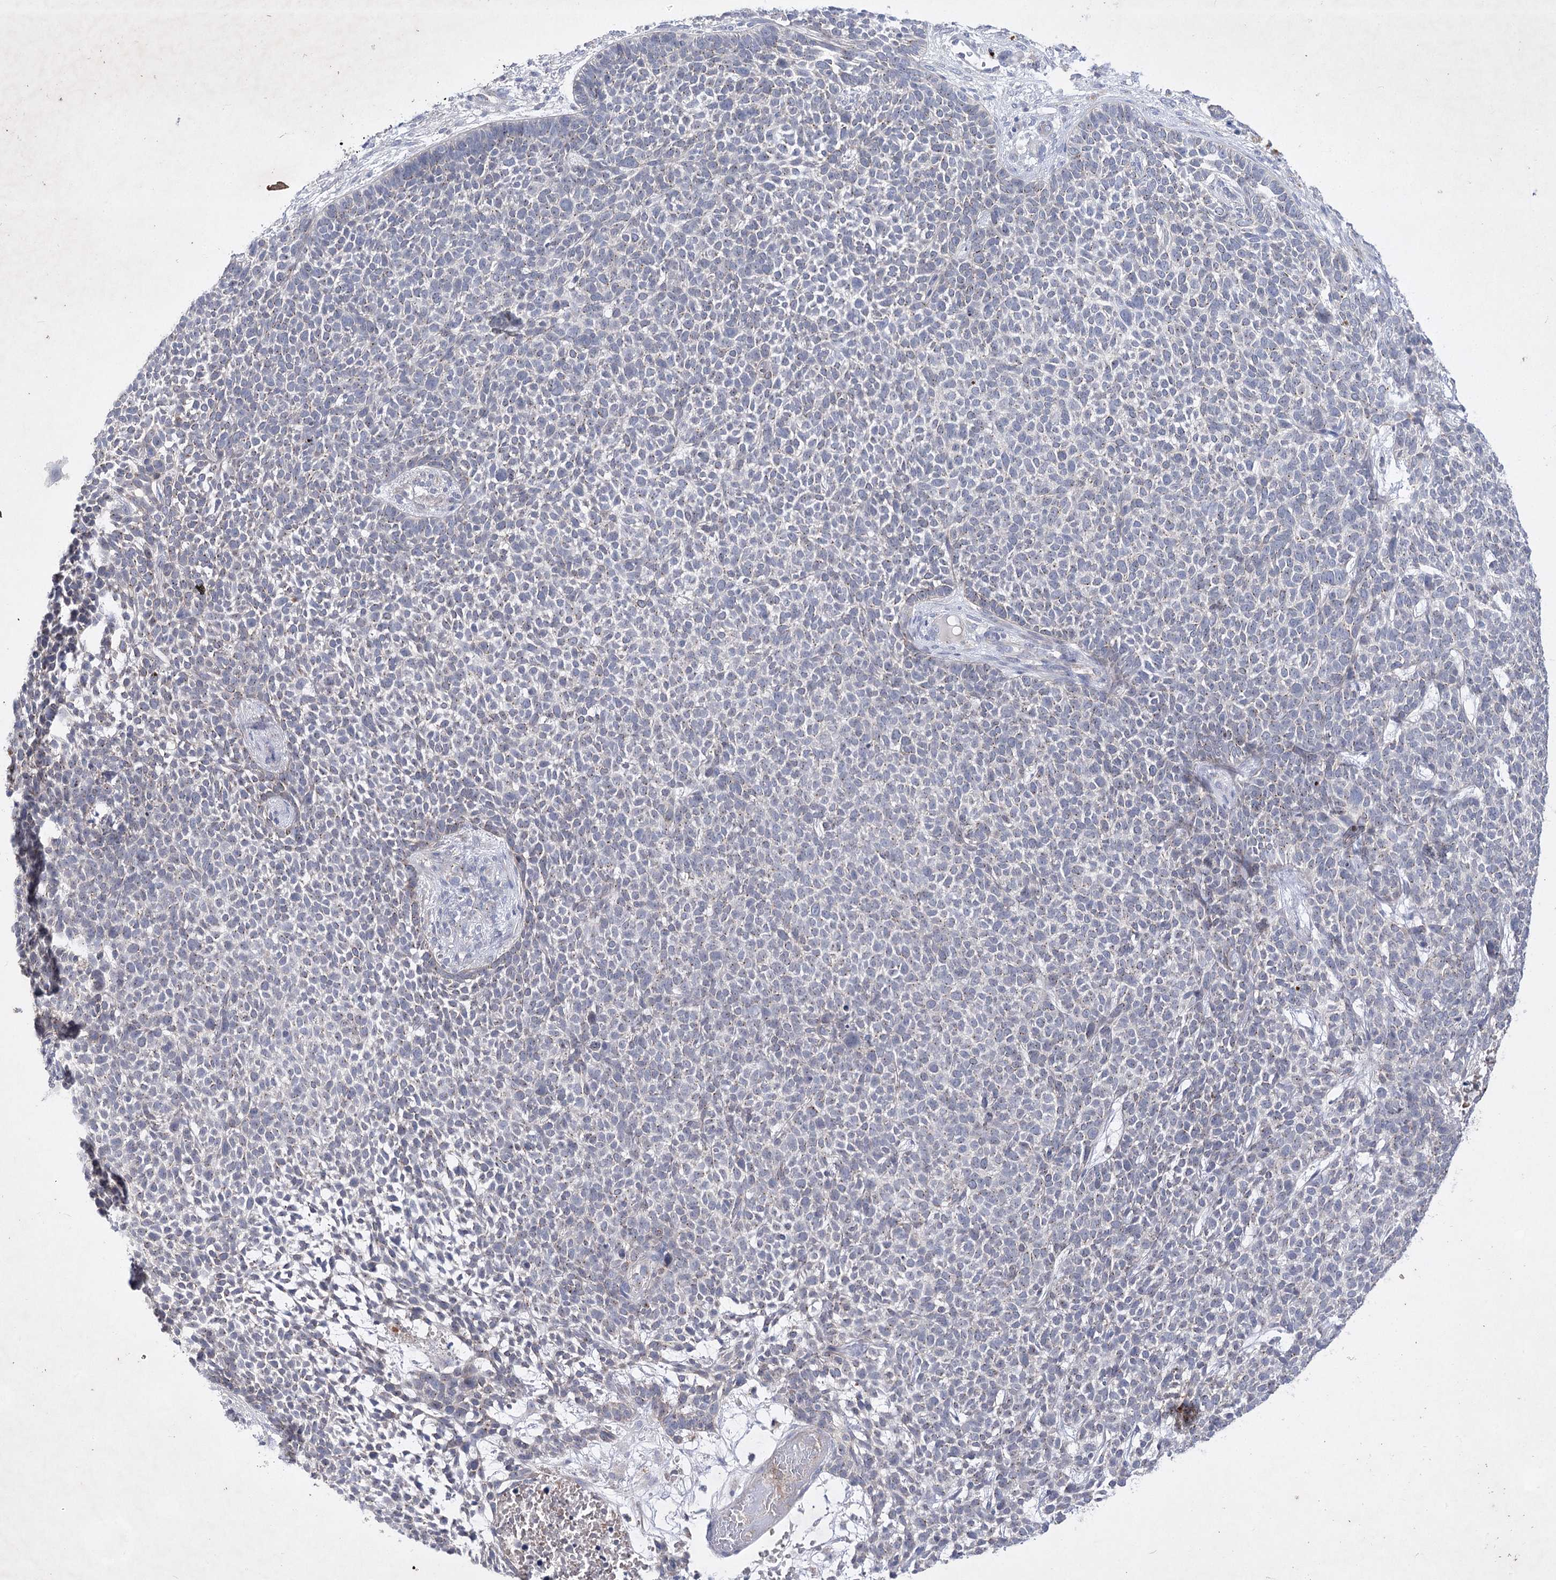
{"staining": {"intensity": "negative", "quantity": "none", "location": "none"}, "tissue": "skin cancer", "cell_type": "Tumor cells", "image_type": "cancer", "snomed": [{"axis": "morphology", "description": "Basal cell carcinoma"}, {"axis": "topography", "description": "Skin"}], "caption": "DAB (3,3'-diaminobenzidine) immunohistochemical staining of human skin cancer exhibits no significant staining in tumor cells.", "gene": "COX15", "patient": {"sex": "female", "age": 84}}